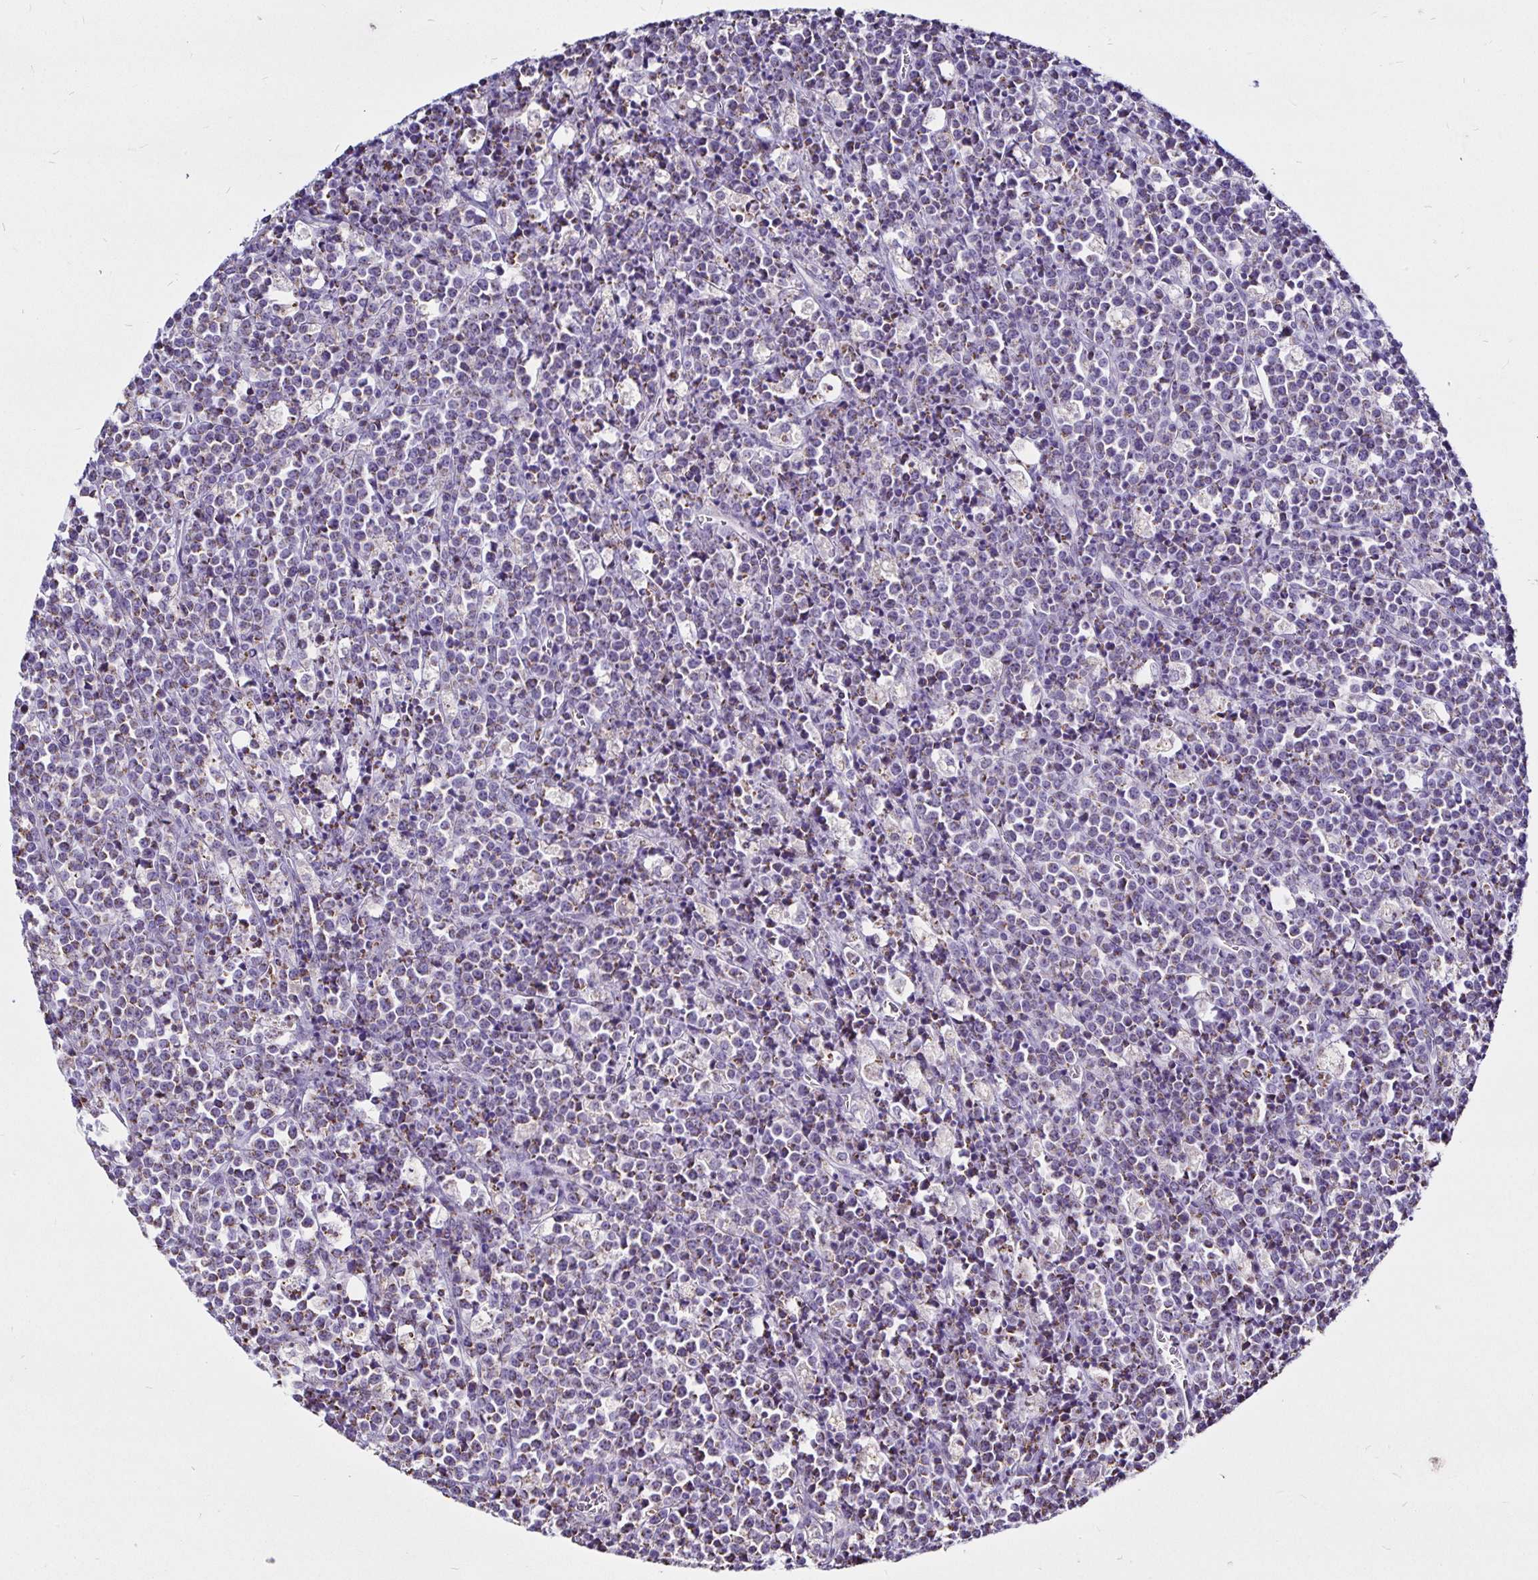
{"staining": {"intensity": "weak", "quantity": "<25%", "location": "cytoplasmic/membranous"}, "tissue": "lymphoma", "cell_type": "Tumor cells", "image_type": "cancer", "snomed": [{"axis": "morphology", "description": "Malignant lymphoma, non-Hodgkin's type, High grade"}, {"axis": "topography", "description": "Ovary"}], "caption": "Immunohistochemistry (IHC) histopathology image of lymphoma stained for a protein (brown), which displays no staining in tumor cells. (Immunohistochemistry, brightfield microscopy, high magnification).", "gene": "PGAM2", "patient": {"sex": "female", "age": 56}}